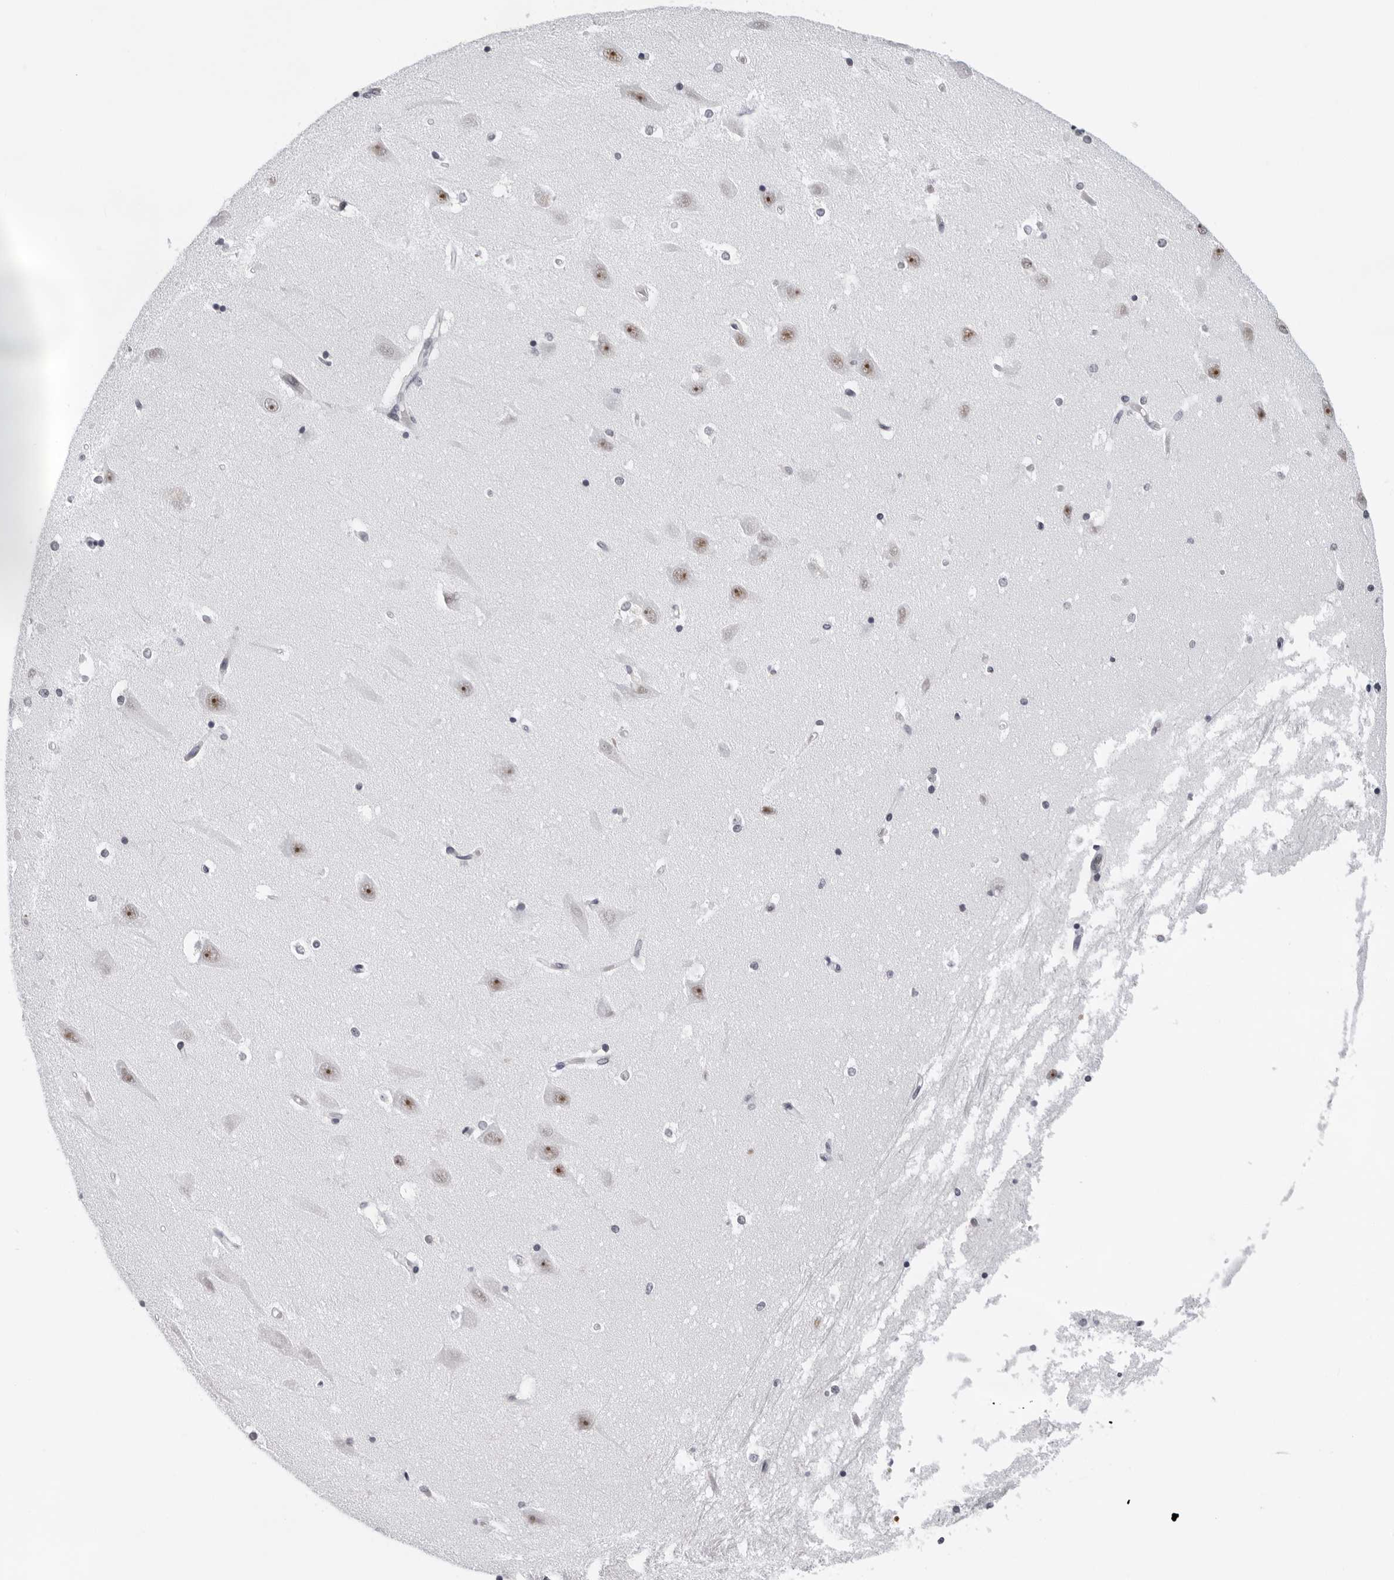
{"staining": {"intensity": "negative", "quantity": "none", "location": "none"}, "tissue": "hippocampus", "cell_type": "Glial cells", "image_type": "normal", "snomed": [{"axis": "morphology", "description": "Normal tissue, NOS"}, {"axis": "topography", "description": "Hippocampus"}], "caption": "Image shows no significant protein staining in glial cells of normal hippocampus.", "gene": "USP1", "patient": {"sex": "male", "age": 45}}